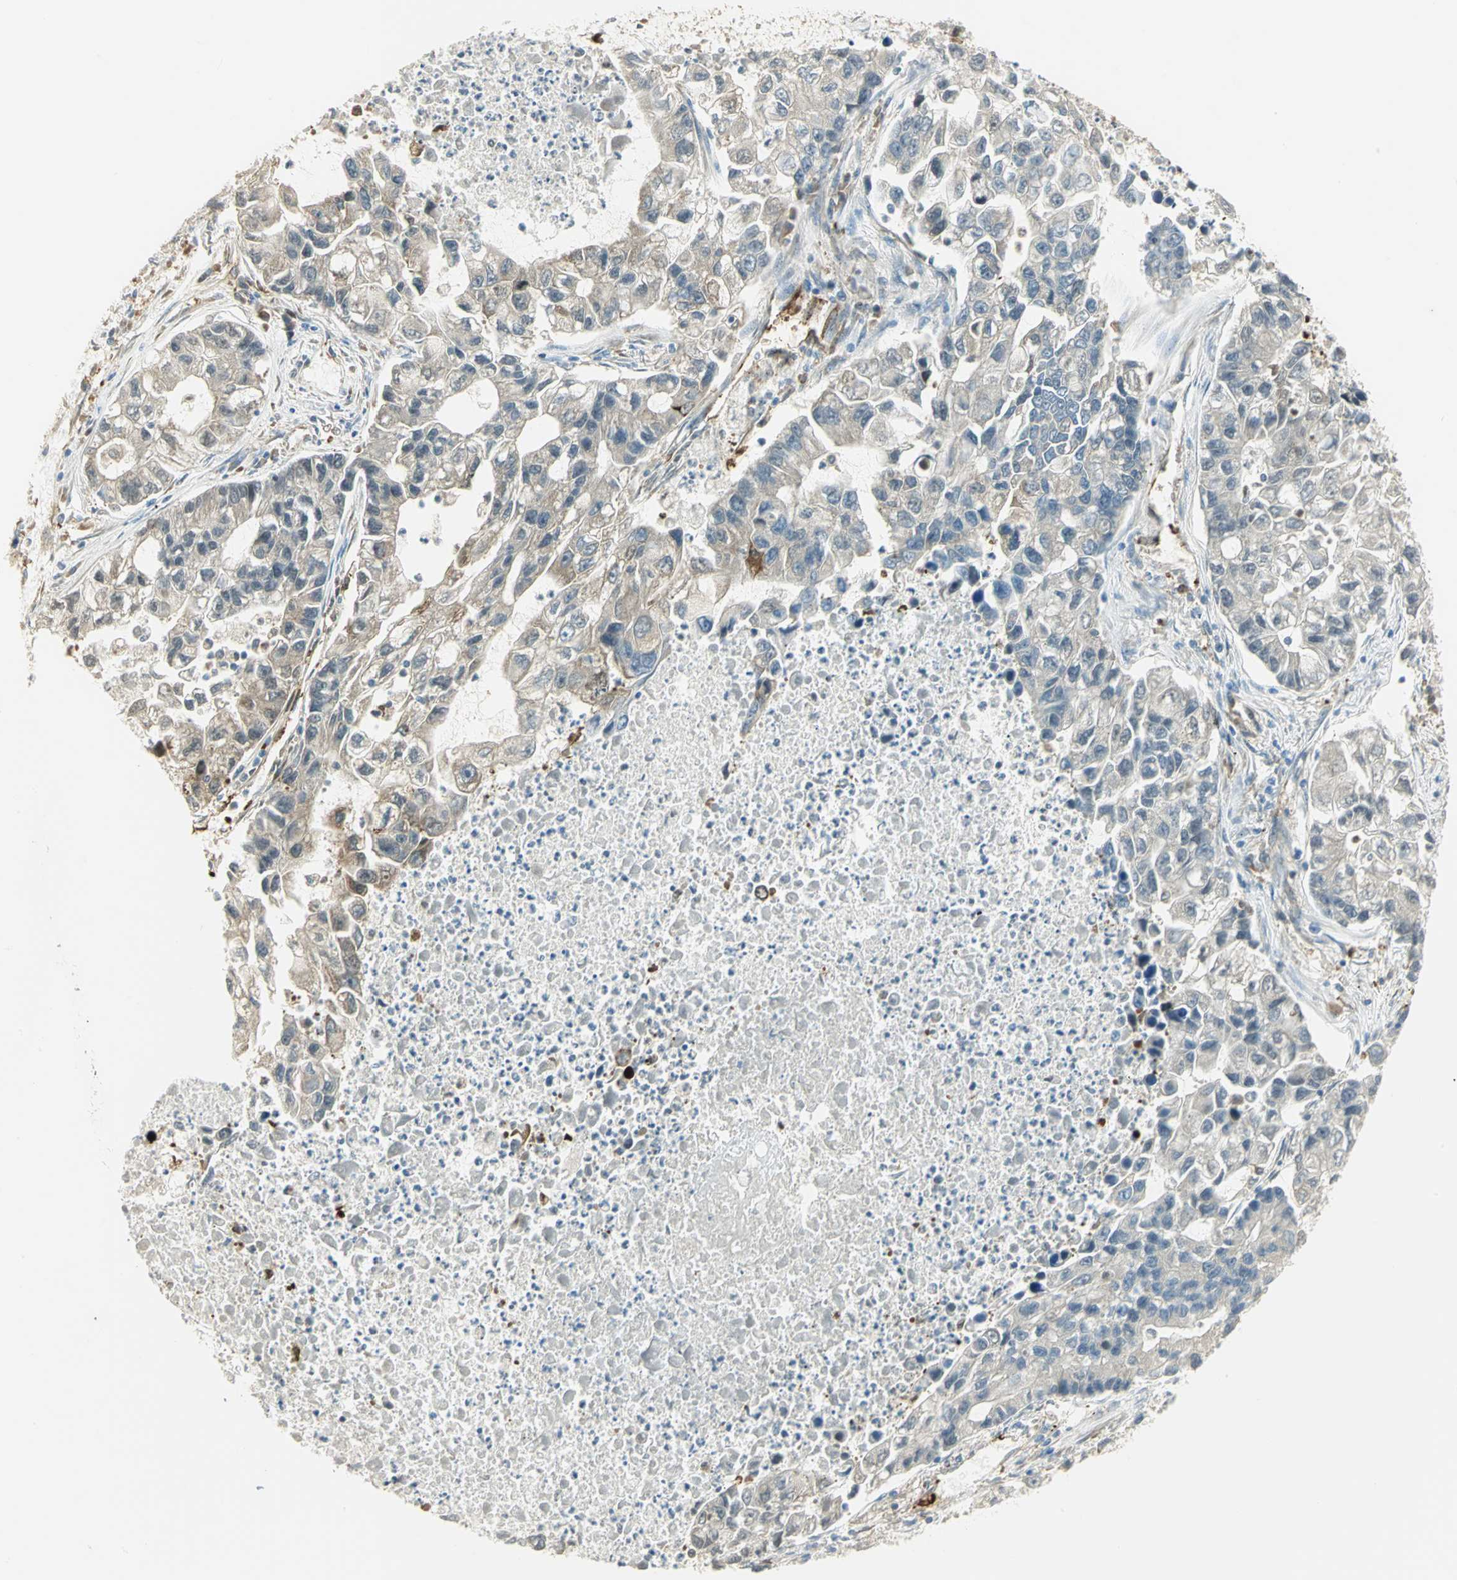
{"staining": {"intensity": "moderate", "quantity": "<25%", "location": "cytoplasmic/membranous"}, "tissue": "lung cancer", "cell_type": "Tumor cells", "image_type": "cancer", "snomed": [{"axis": "morphology", "description": "Adenocarcinoma, NOS"}, {"axis": "topography", "description": "Lung"}], "caption": "Human lung cancer (adenocarcinoma) stained for a protein (brown) reveals moderate cytoplasmic/membranous positive staining in approximately <25% of tumor cells.", "gene": "WARS1", "patient": {"sex": "female", "age": 51}}